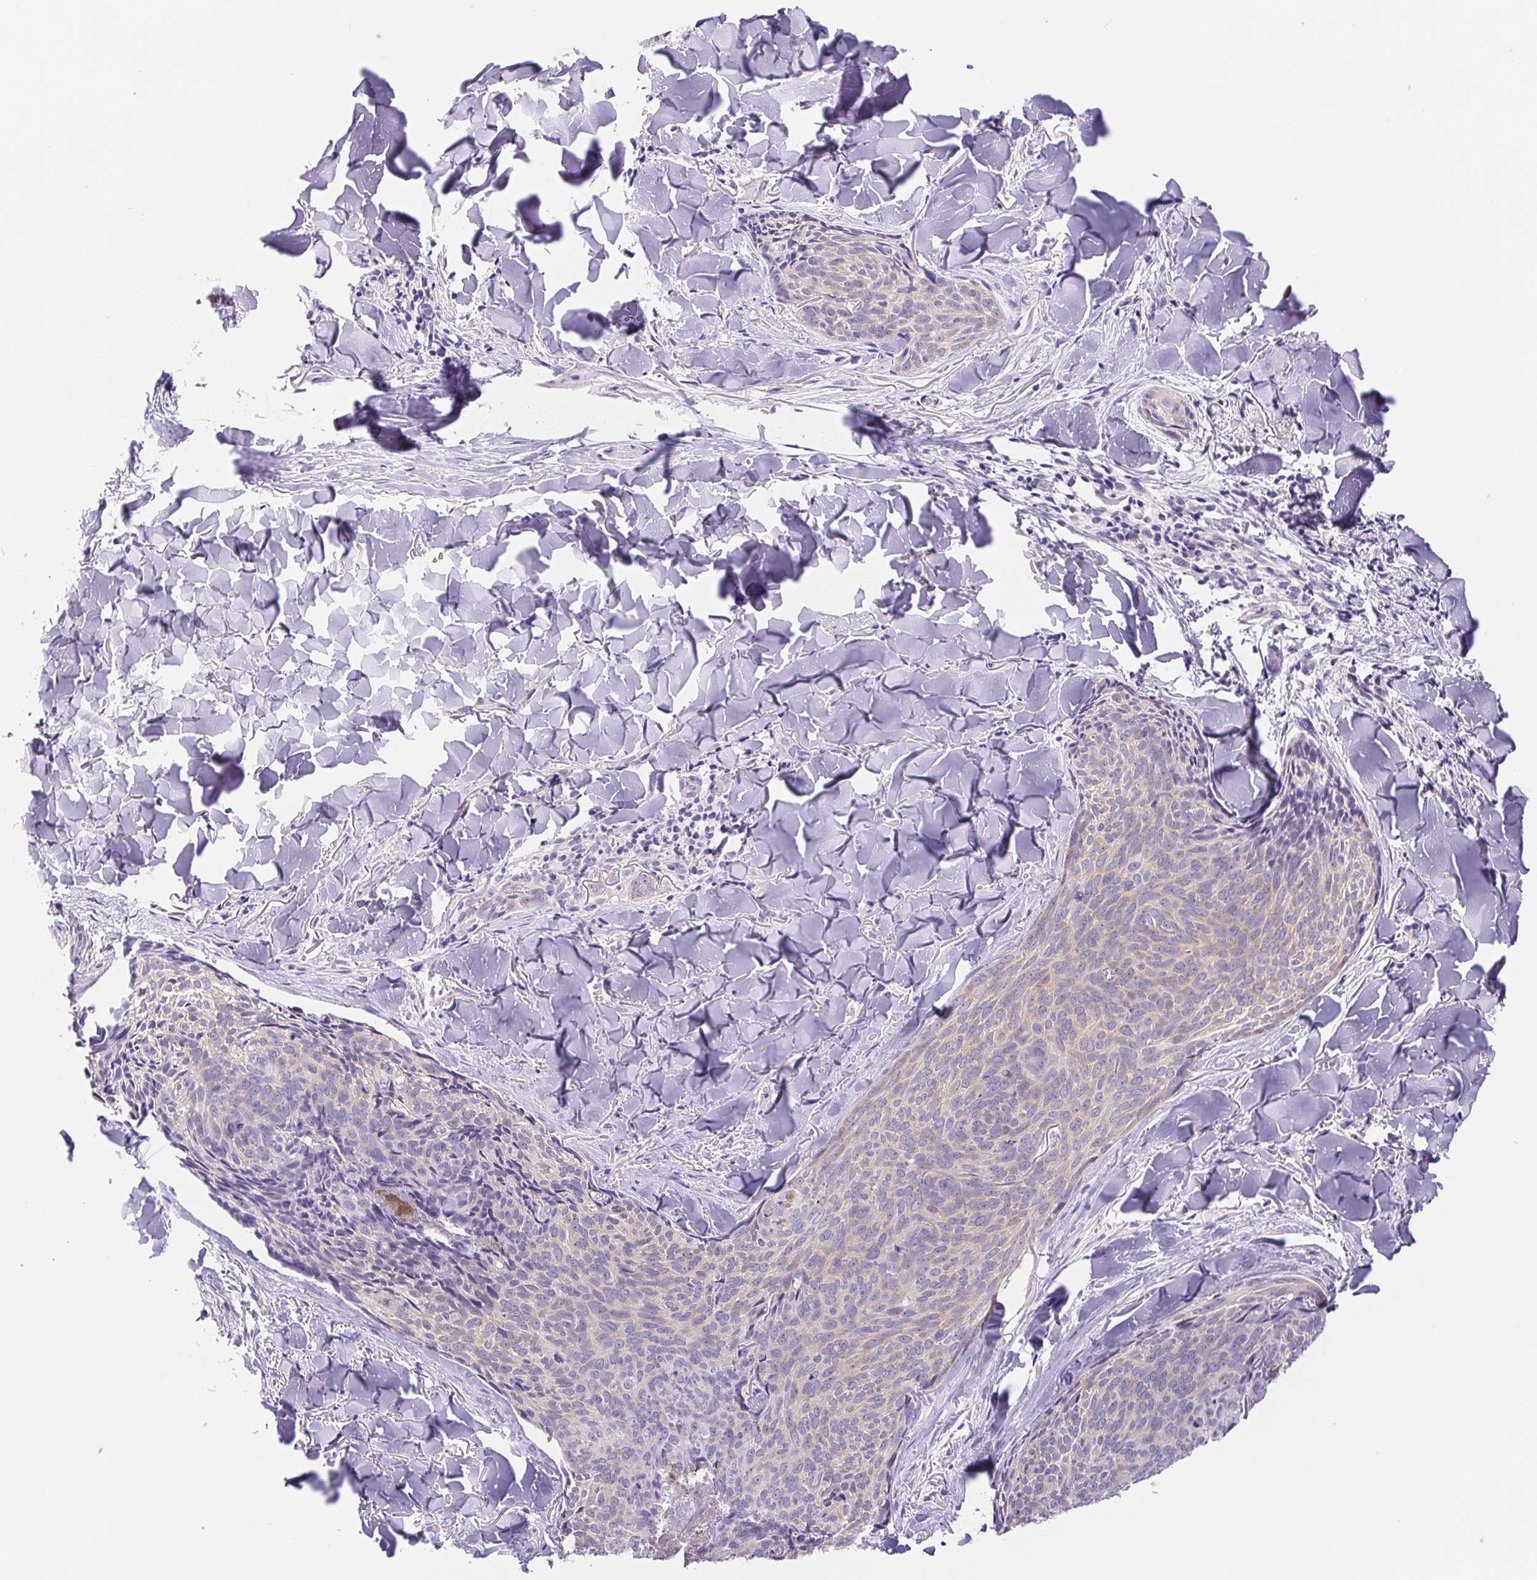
{"staining": {"intensity": "weak", "quantity": "<25%", "location": "cytoplasmic/membranous"}, "tissue": "skin cancer", "cell_type": "Tumor cells", "image_type": "cancer", "snomed": [{"axis": "morphology", "description": "Basal cell carcinoma"}, {"axis": "topography", "description": "Skin"}], "caption": "This is a histopathology image of immunohistochemistry (IHC) staining of skin cancer (basal cell carcinoma), which shows no positivity in tumor cells.", "gene": "DYNC2LI1", "patient": {"sex": "female", "age": 82}}